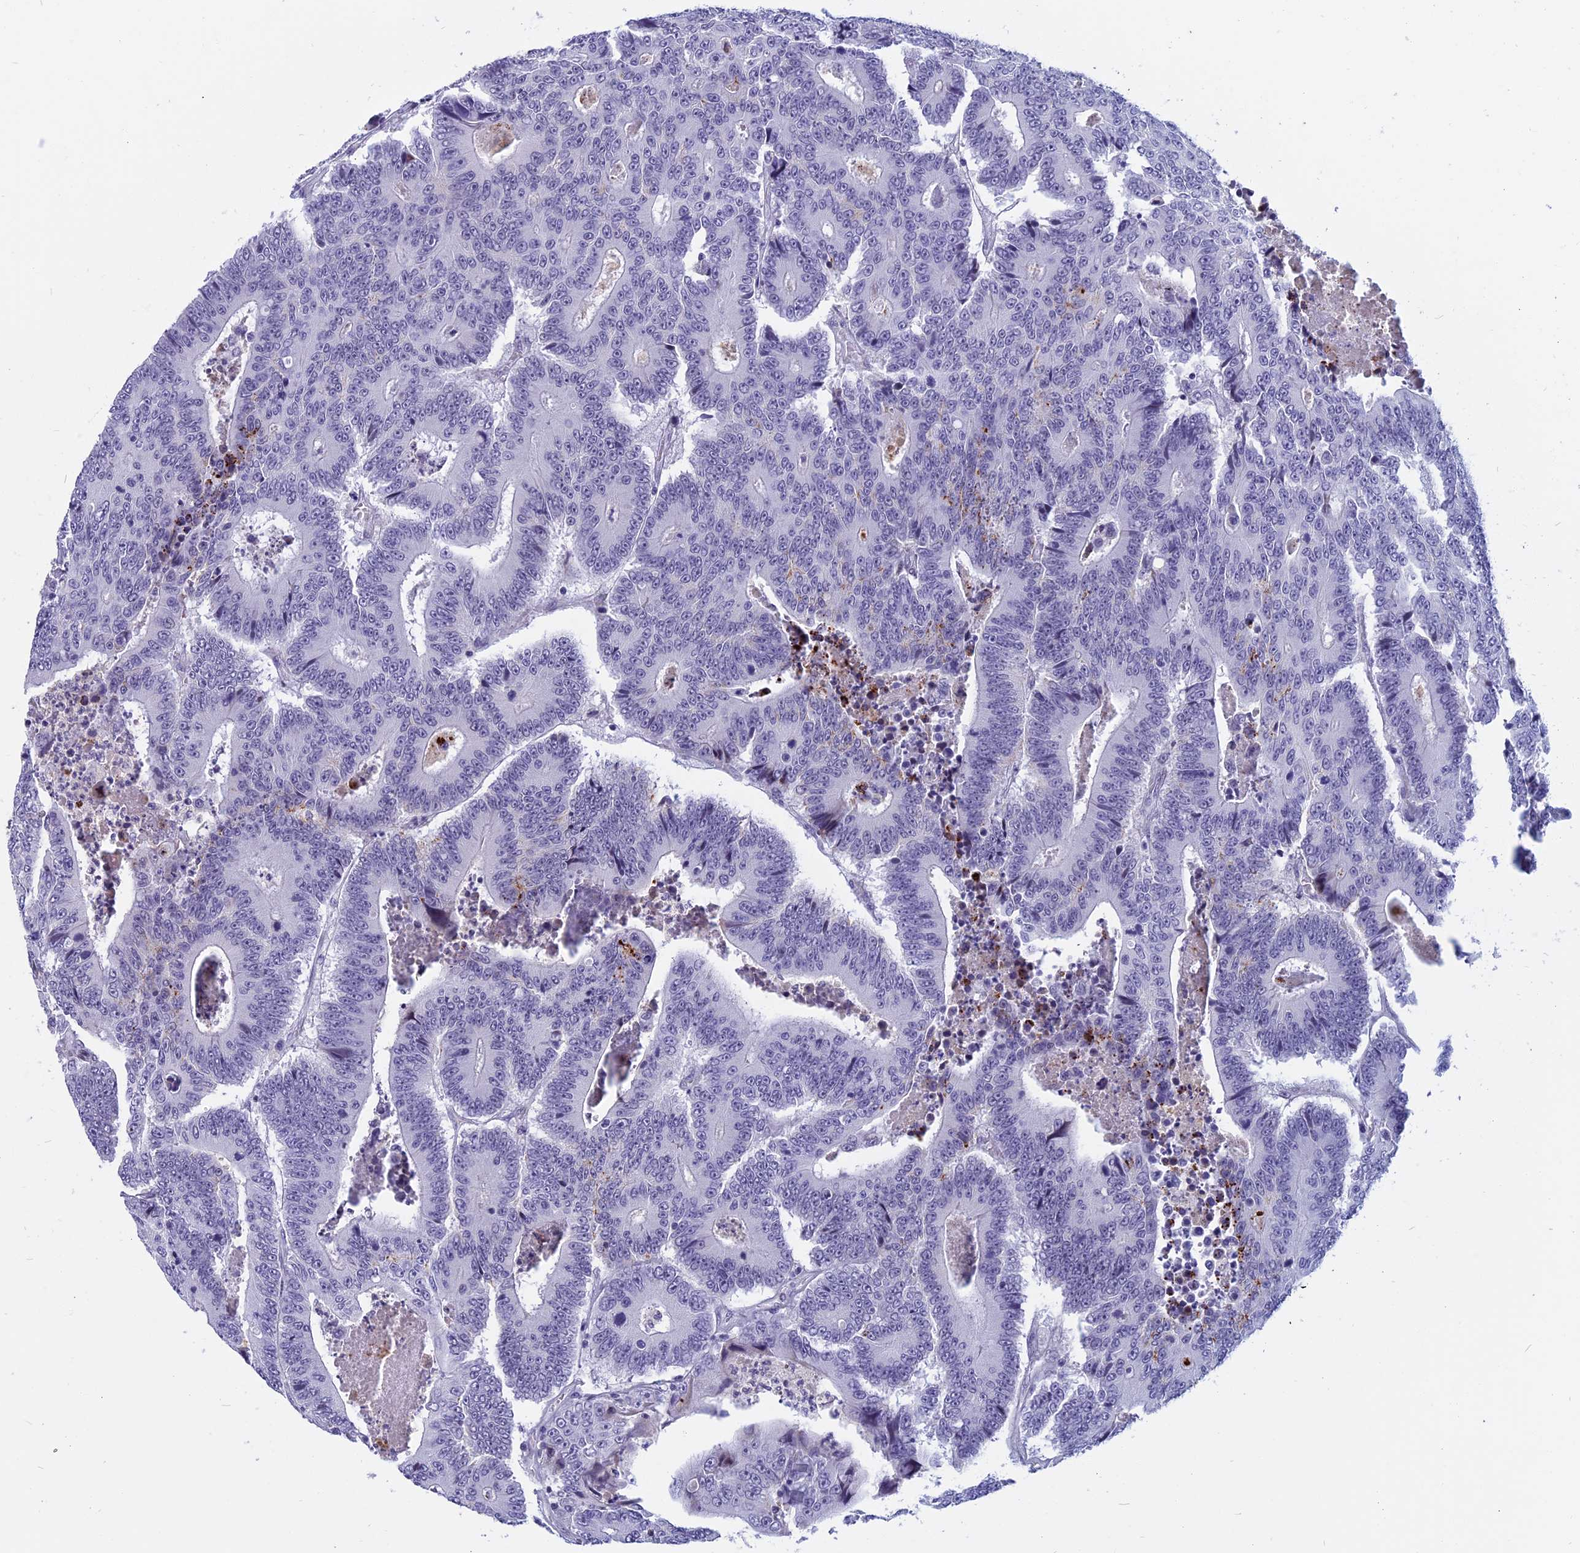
{"staining": {"intensity": "negative", "quantity": "none", "location": "none"}, "tissue": "colorectal cancer", "cell_type": "Tumor cells", "image_type": "cancer", "snomed": [{"axis": "morphology", "description": "Adenocarcinoma, NOS"}, {"axis": "topography", "description": "Colon"}], "caption": "Protein analysis of adenocarcinoma (colorectal) displays no significant staining in tumor cells.", "gene": "CDC7", "patient": {"sex": "male", "age": 83}}